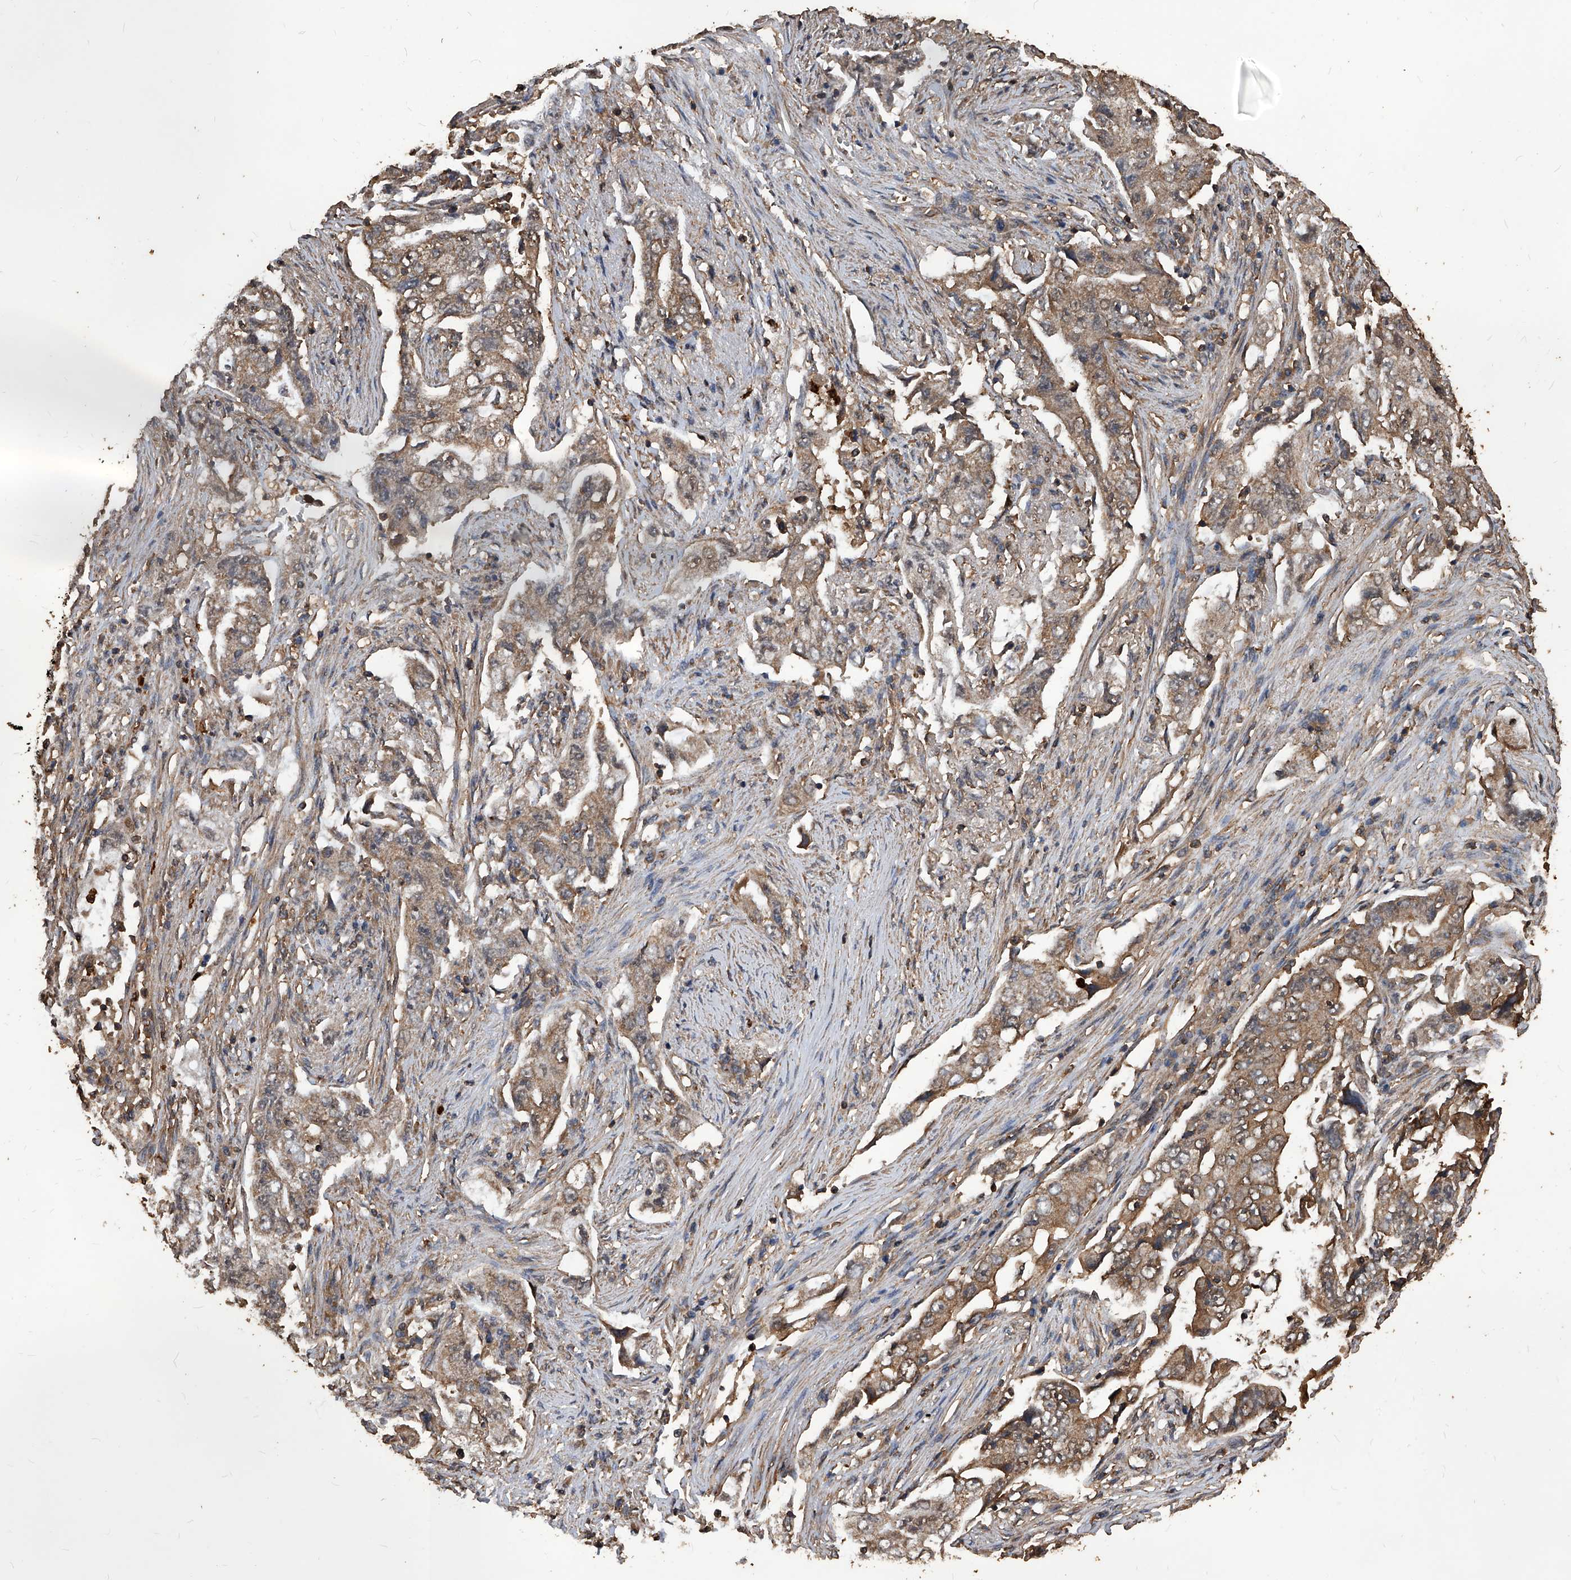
{"staining": {"intensity": "weak", "quantity": ">75%", "location": "cytoplasmic/membranous"}, "tissue": "lung cancer", "cell_type": "Tumor cells", "image_type": "cancer", "snomed": [{"axis": "morphology", "description": "Adenocarcinoma, NOS"}, {"axis": "topography", "description": "Lung"}], "caption": "Protein expression by IHC demonstrates weak cytoplasmic/membranous positivity in approximately >75% of tumor cells in lung adenocarcinoma.", "gene": "UCP2", "patient": {"sex": "female", "age": 51}}